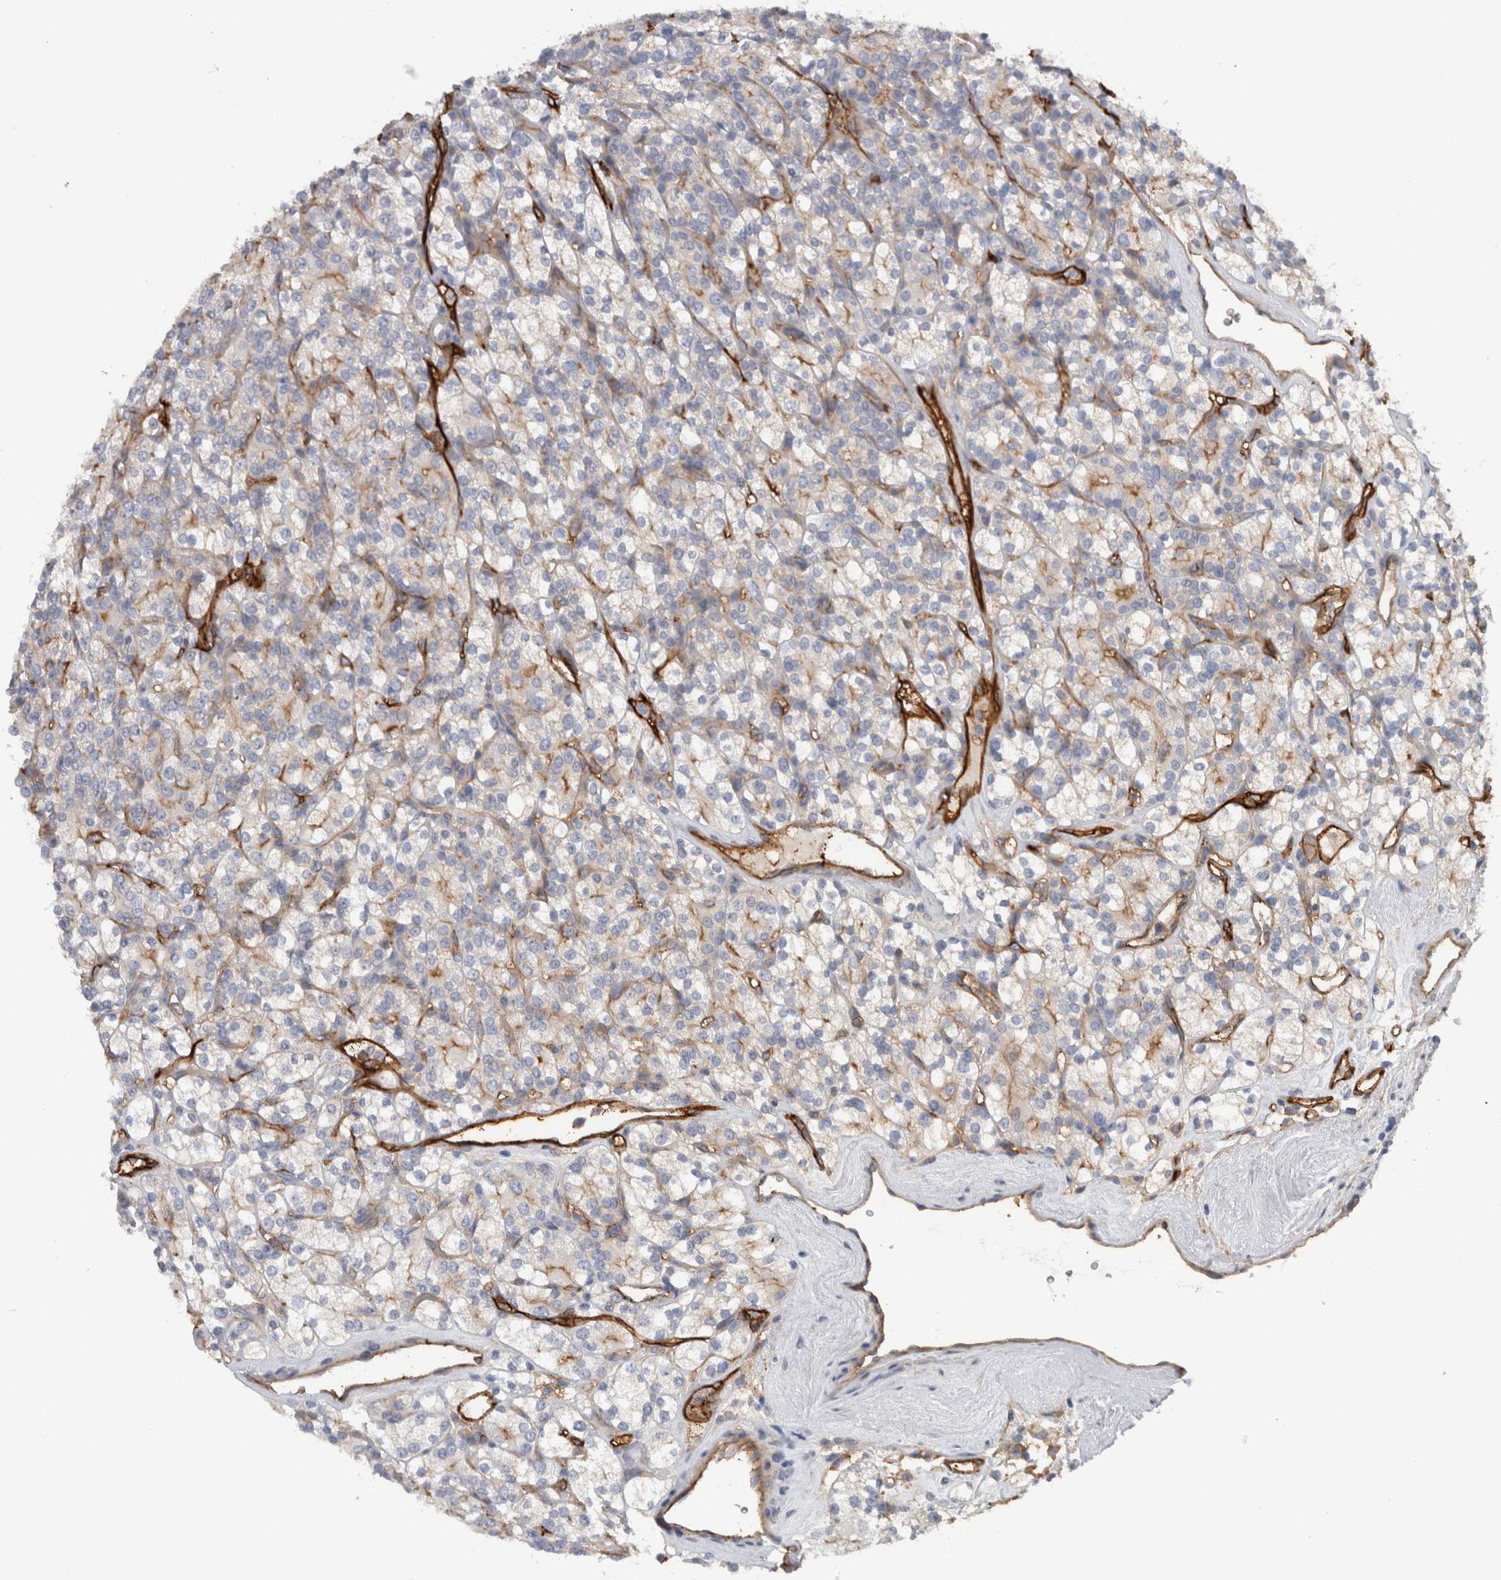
{"staining": {"intensity": "negative", "quantity": "none", "location": "none"}, "tissue": "renal cancer", "cell_type": "Tumor cells", "image_type": "cancer", "snomed": [{"axis": "morphology", "description": "Adenocarcinoma, NOS"}, {"axis": "topography", "description": "Kidney"}], "caption": "This is an immunohistochemistry image of human renal adenocarcinoma. There is no expression in tumor cells.", "gene": "CD59", "patient": {"sex": "male", "age": 77}}